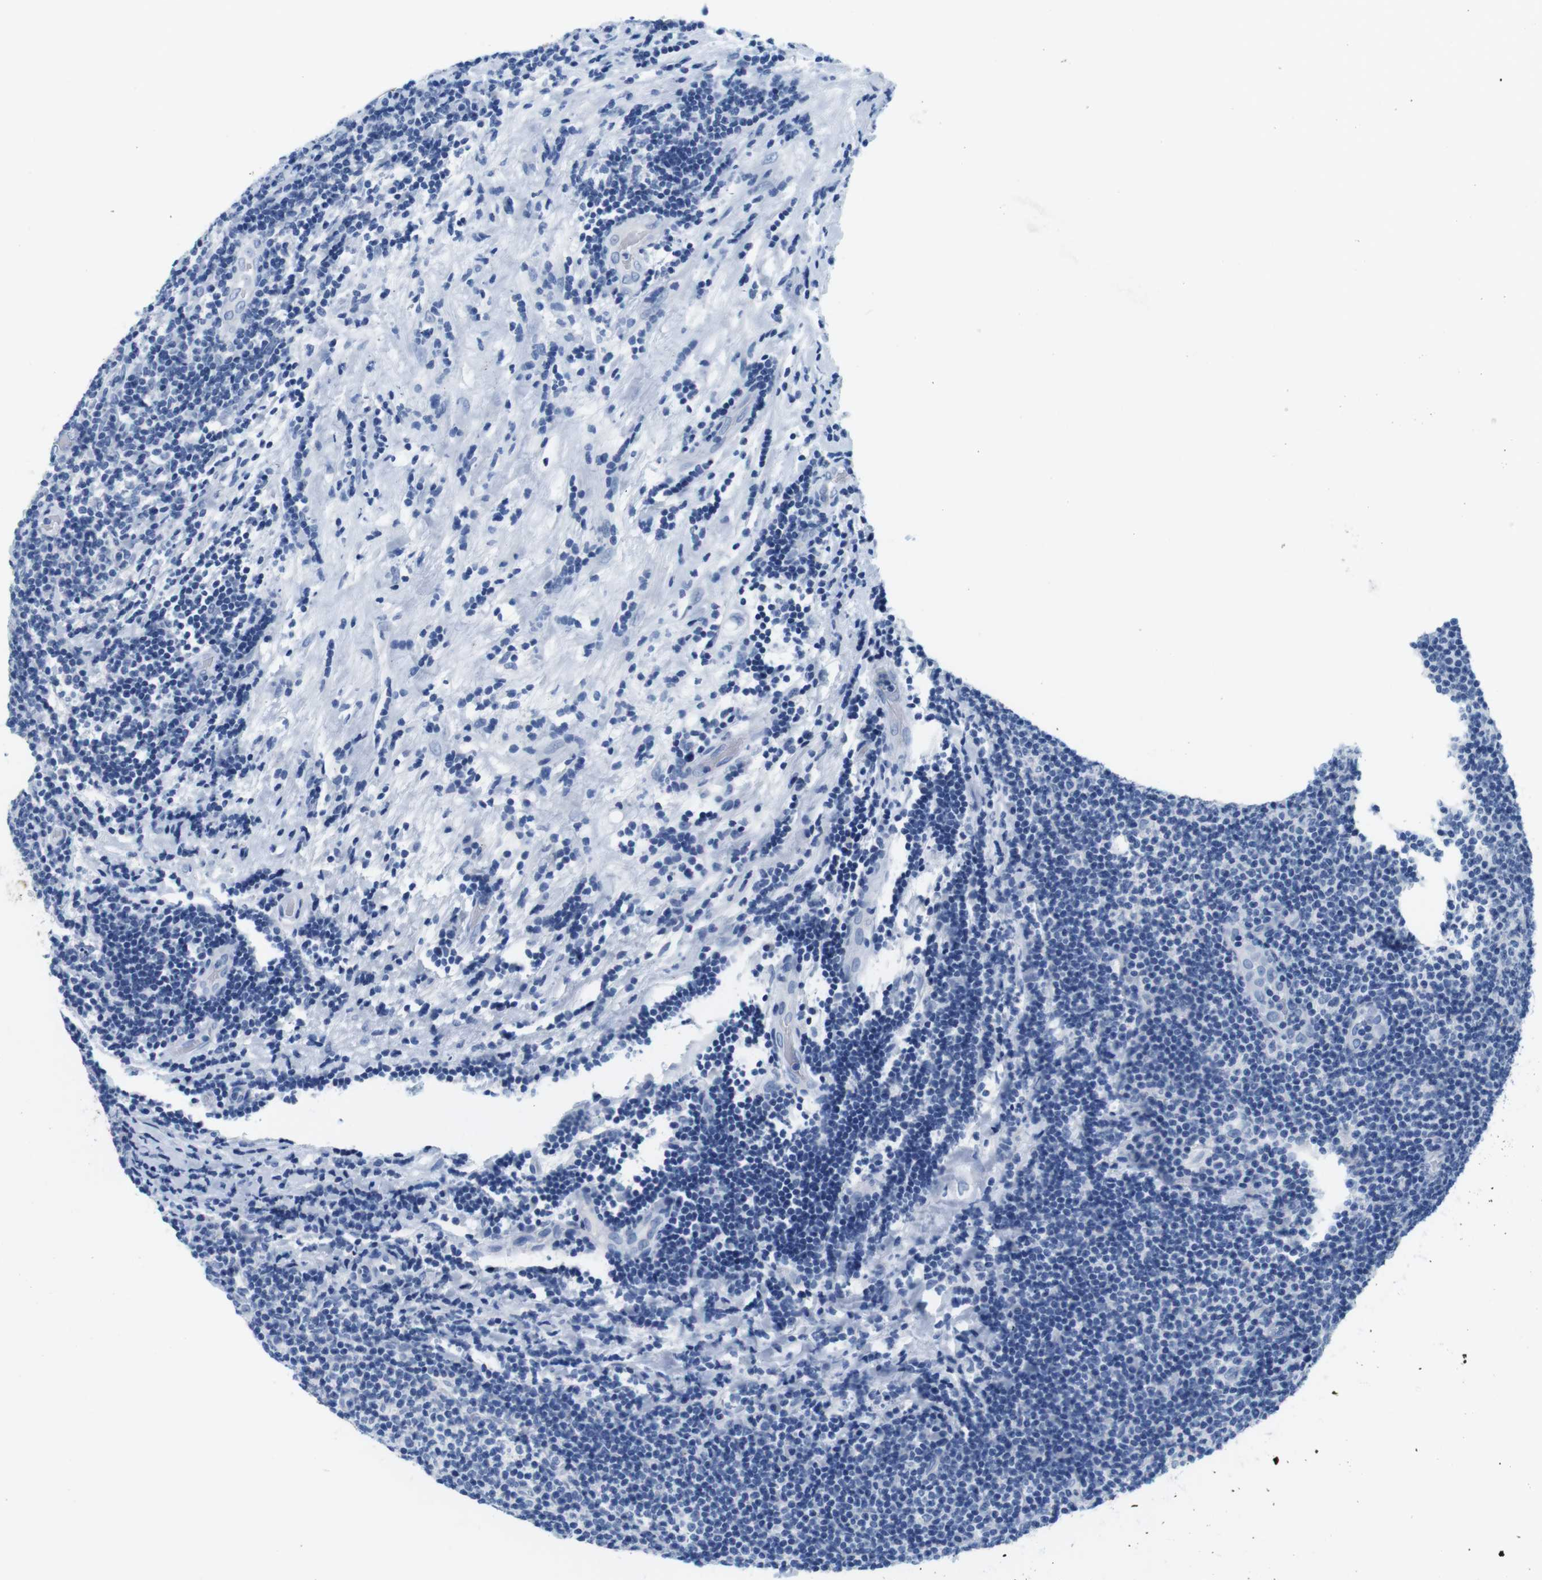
{"staining": {"intensity": "negative", "quantity": "none", "location": "none"}, "tissue": "lymphoma", "cell_type": "Tumor cells", "image_type": "cancer", "snomed": [{"axis": "morphology", "description": "Malignant lymphoma, non-Hodgkin's type, Low grade"}, {"axis": "topography", "description": "Lymph node"}], "caption": "Lymphoma was stained to show a protein in brown. There is no significant staining in tumor cells. The staining was performed using DAB (3,3'-diaminobenzidine) to visualize the protein expression in brown, while the nuclei were stained in blue with hematoxylin (Magnification: 20x).", "gene": "MAP6", "patient": {"sex": "male", "age": 83}}